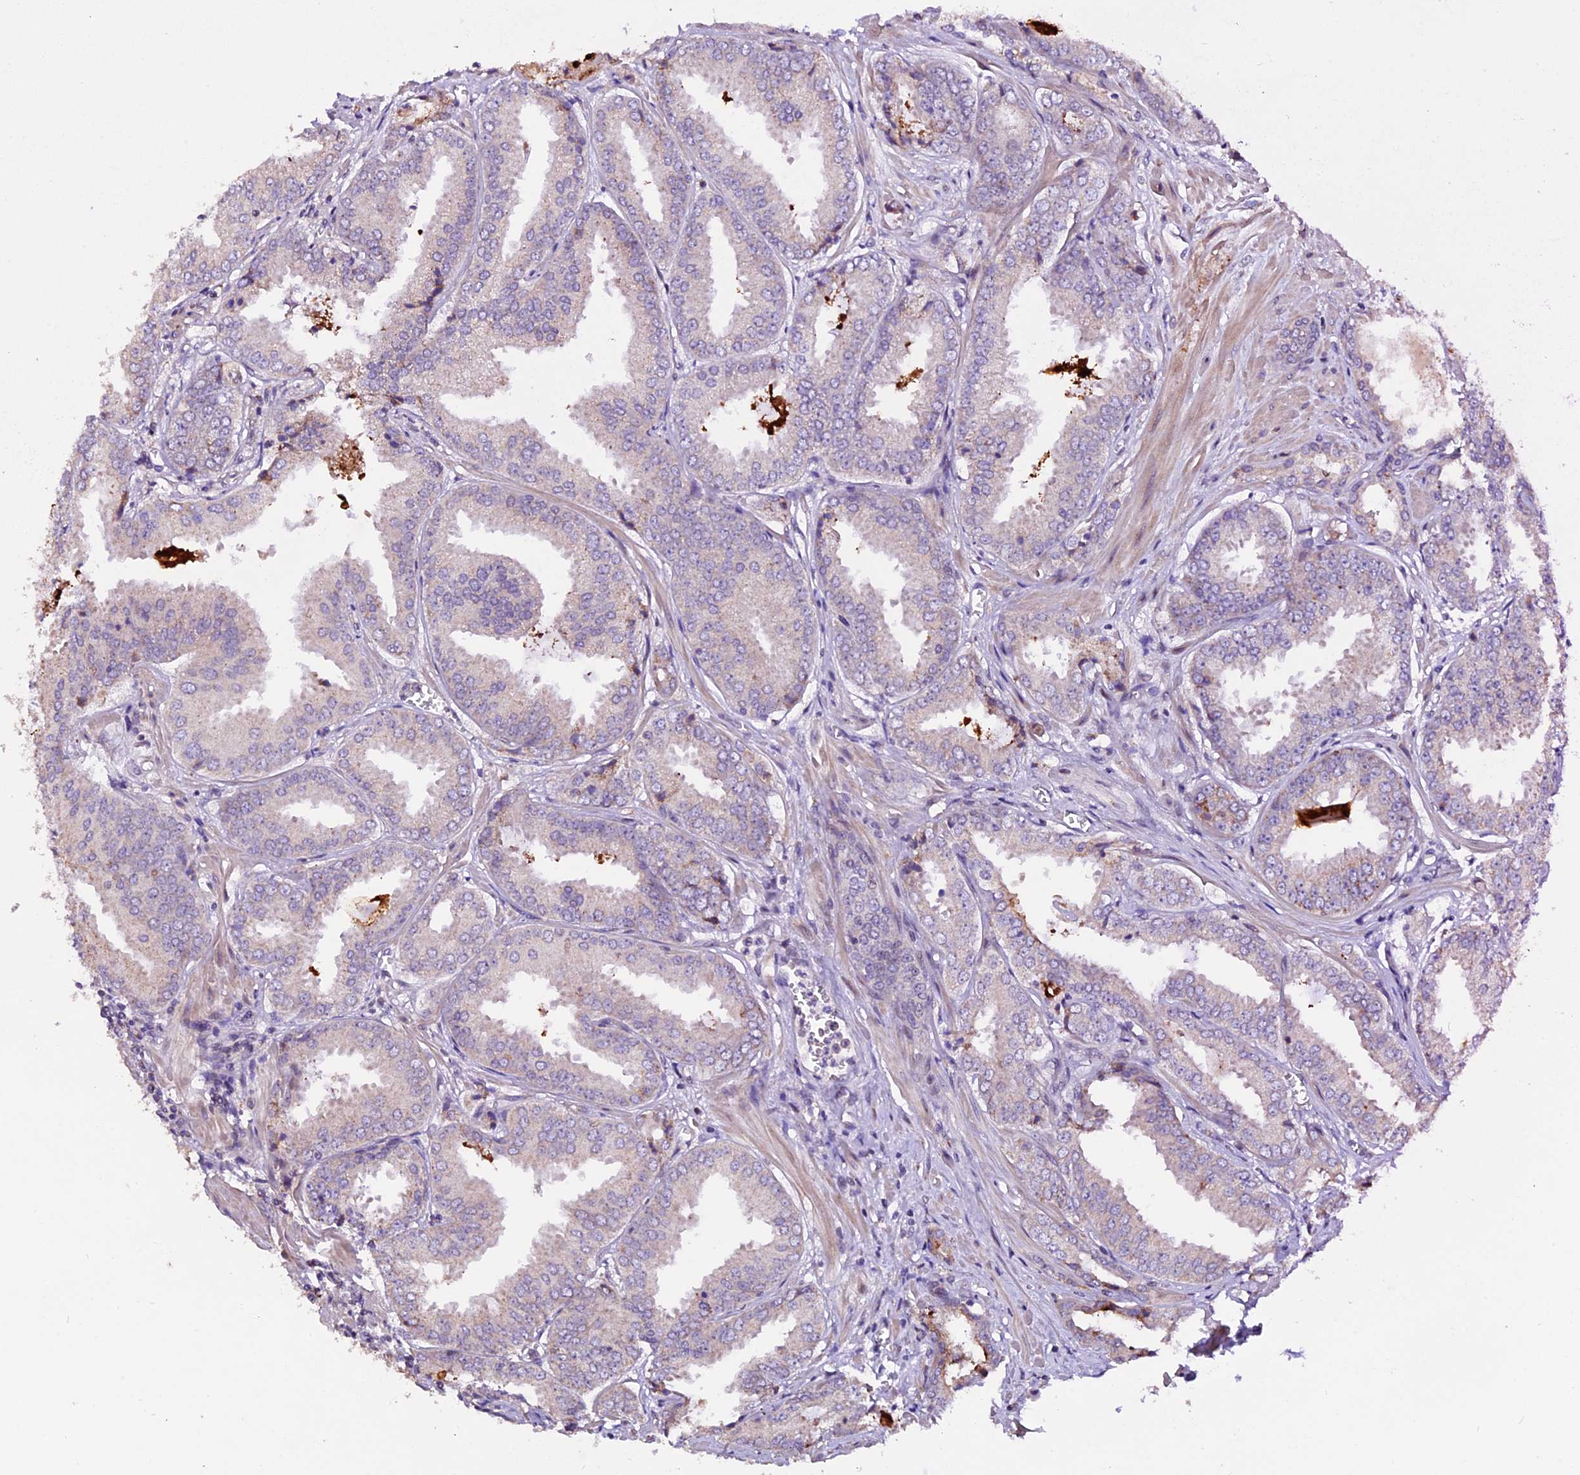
{"staining": {"intensity": "negative", "quantity": "none", "location": "none"}, "tissue": "prostate cancer", "cell_type": "Tumor cells", "image_type": "cancer", "snomed": [{"axis": "morphology", "description": "Adenocarcinoma, Low grade"}, {"axis": "topography", "description": "Prostate"}], "caption": "Immunohistochemistry histopathology image of human prostate cancer stained for a protein (brown), which displays no staining in tumor cells.", "gene": "DDX28", "patient": {"sex": "male", "age": 67}}